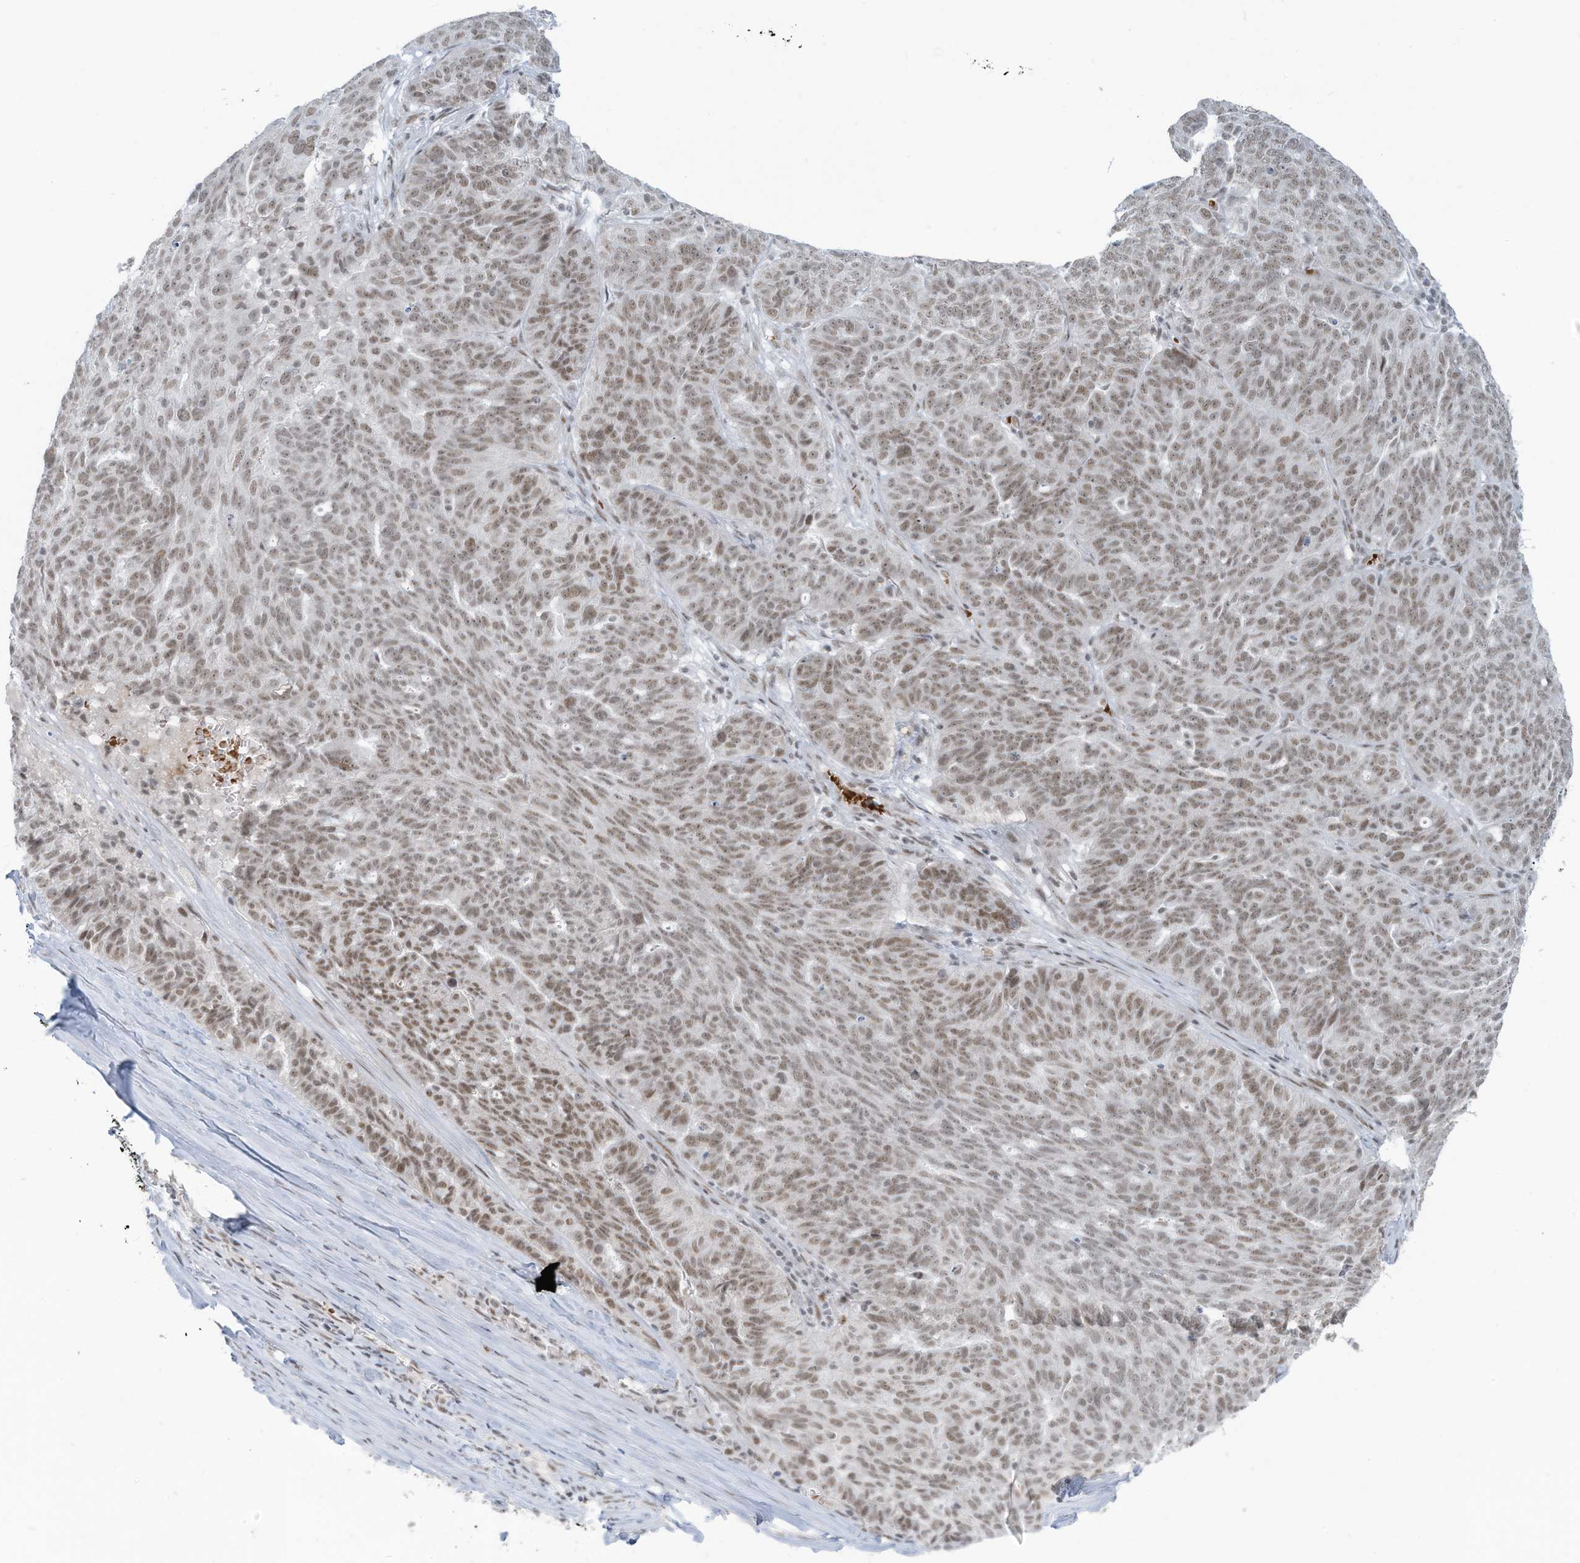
{"staining": {"intensity": "moderate", "quantity": ">75%", "location": "nuclear"}, "tissue": "ovarian cancer", "cell_type": "Tumor cells", "image_type": "cancer", "snomed": [{"axis": "morphology", "description": "Cystadenocarcinoma, serous, NOS"}, {"axis": "topography", "description": "Ovary"}], "caption": "Immunohistochemistry (DAB) staining of human ovarian cancer (serous cystadenocarcinoma) shows moderate nuclear protein positivity in about >75% of tumor cells.", "gene": "ECT2L", "patient": {"sex": "female", "age": 59}}